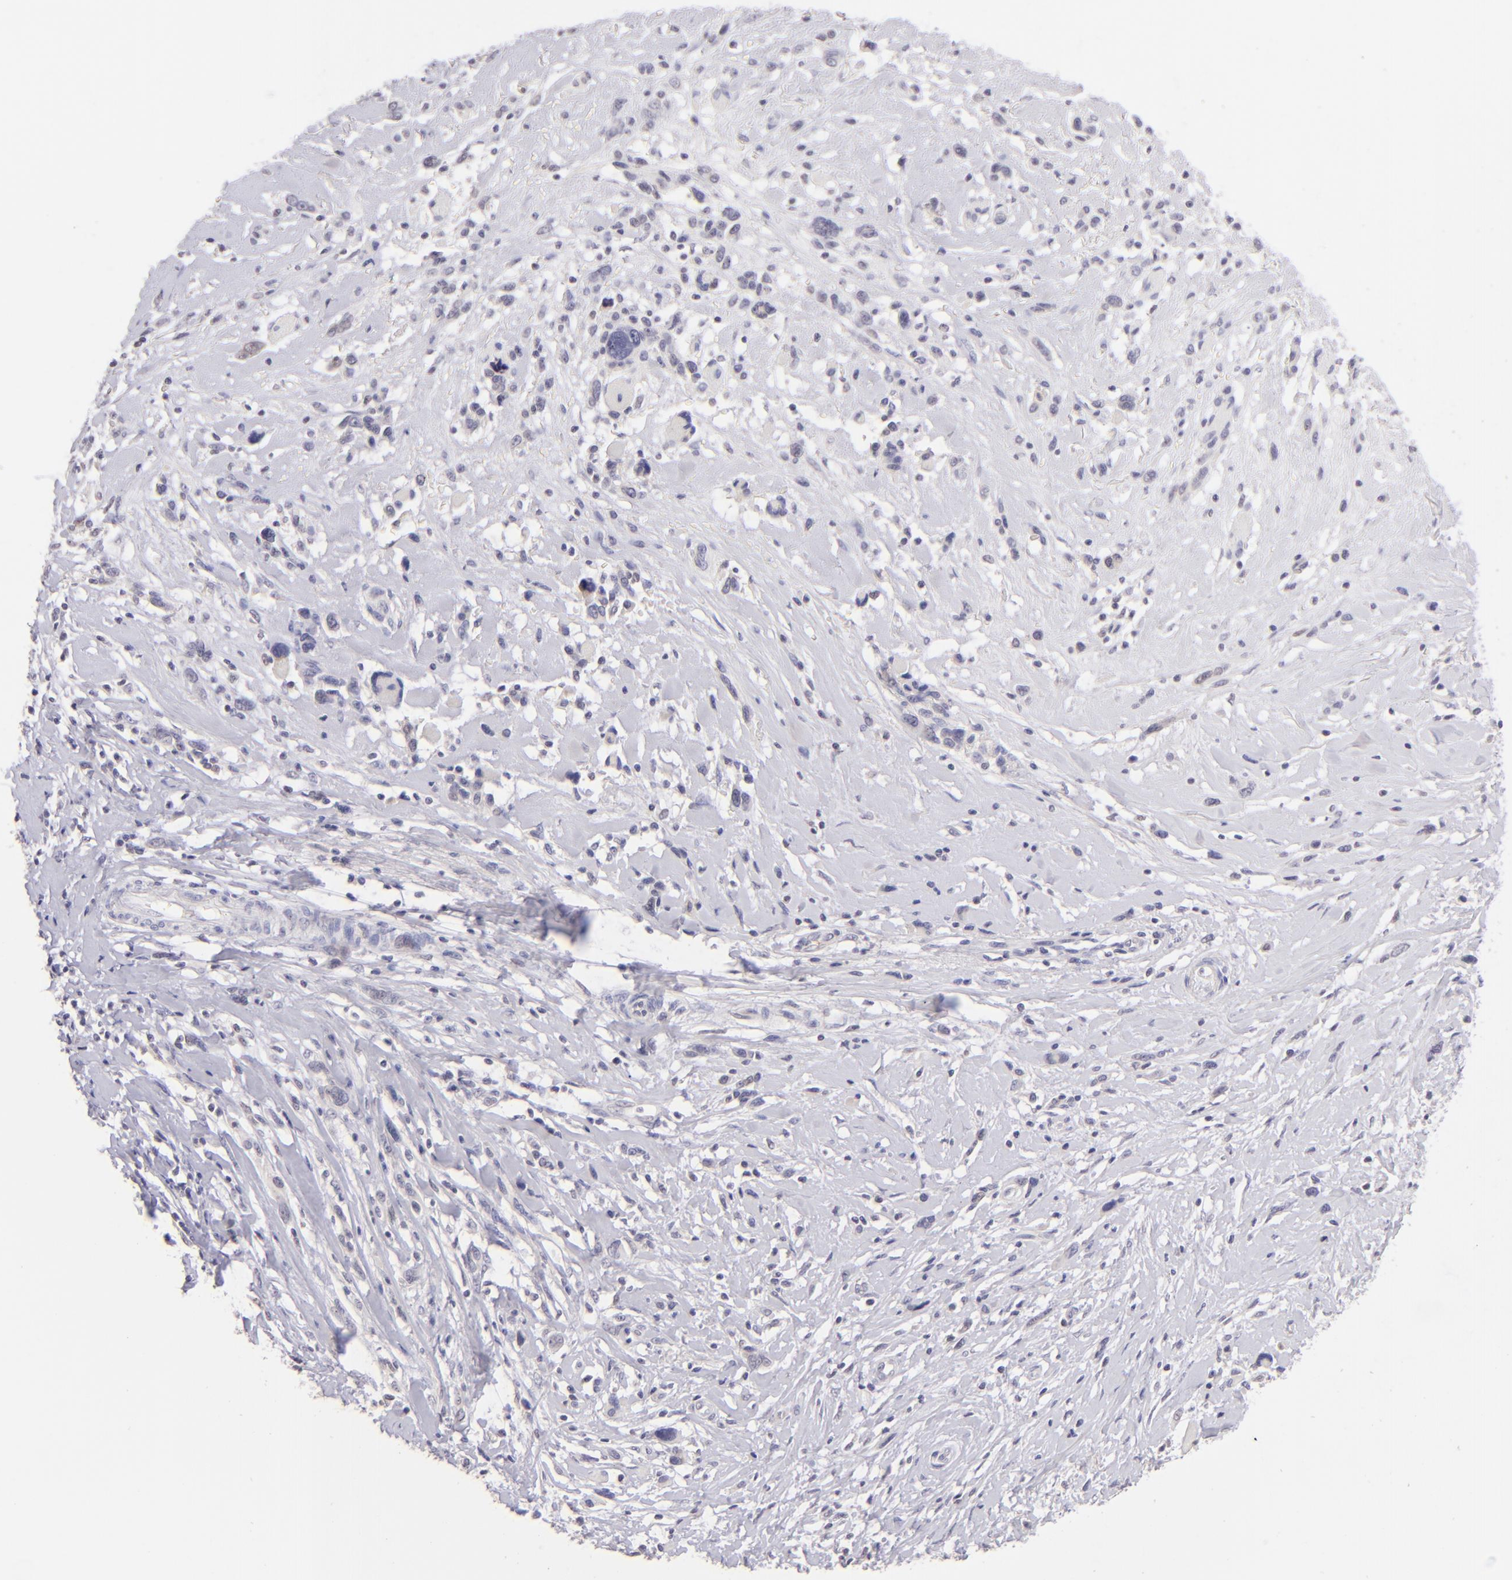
{"staining": {"intensity": "negative", "quantity": "none", "location": "none"}, "tissue": "melanoma", "cell_type": "Tumor cells", "image_type": "cancer", "snomed": [{"axis": "morphology", "description": "Malignant melanoma, NOS"}, {"axis": "topography", "description": "Skin"}], "caption": "Tumor cells are negative for brown protein staining in melanoma.", "gene": "MAGEA1", "patient": {"sex": "male", "age": 91}}